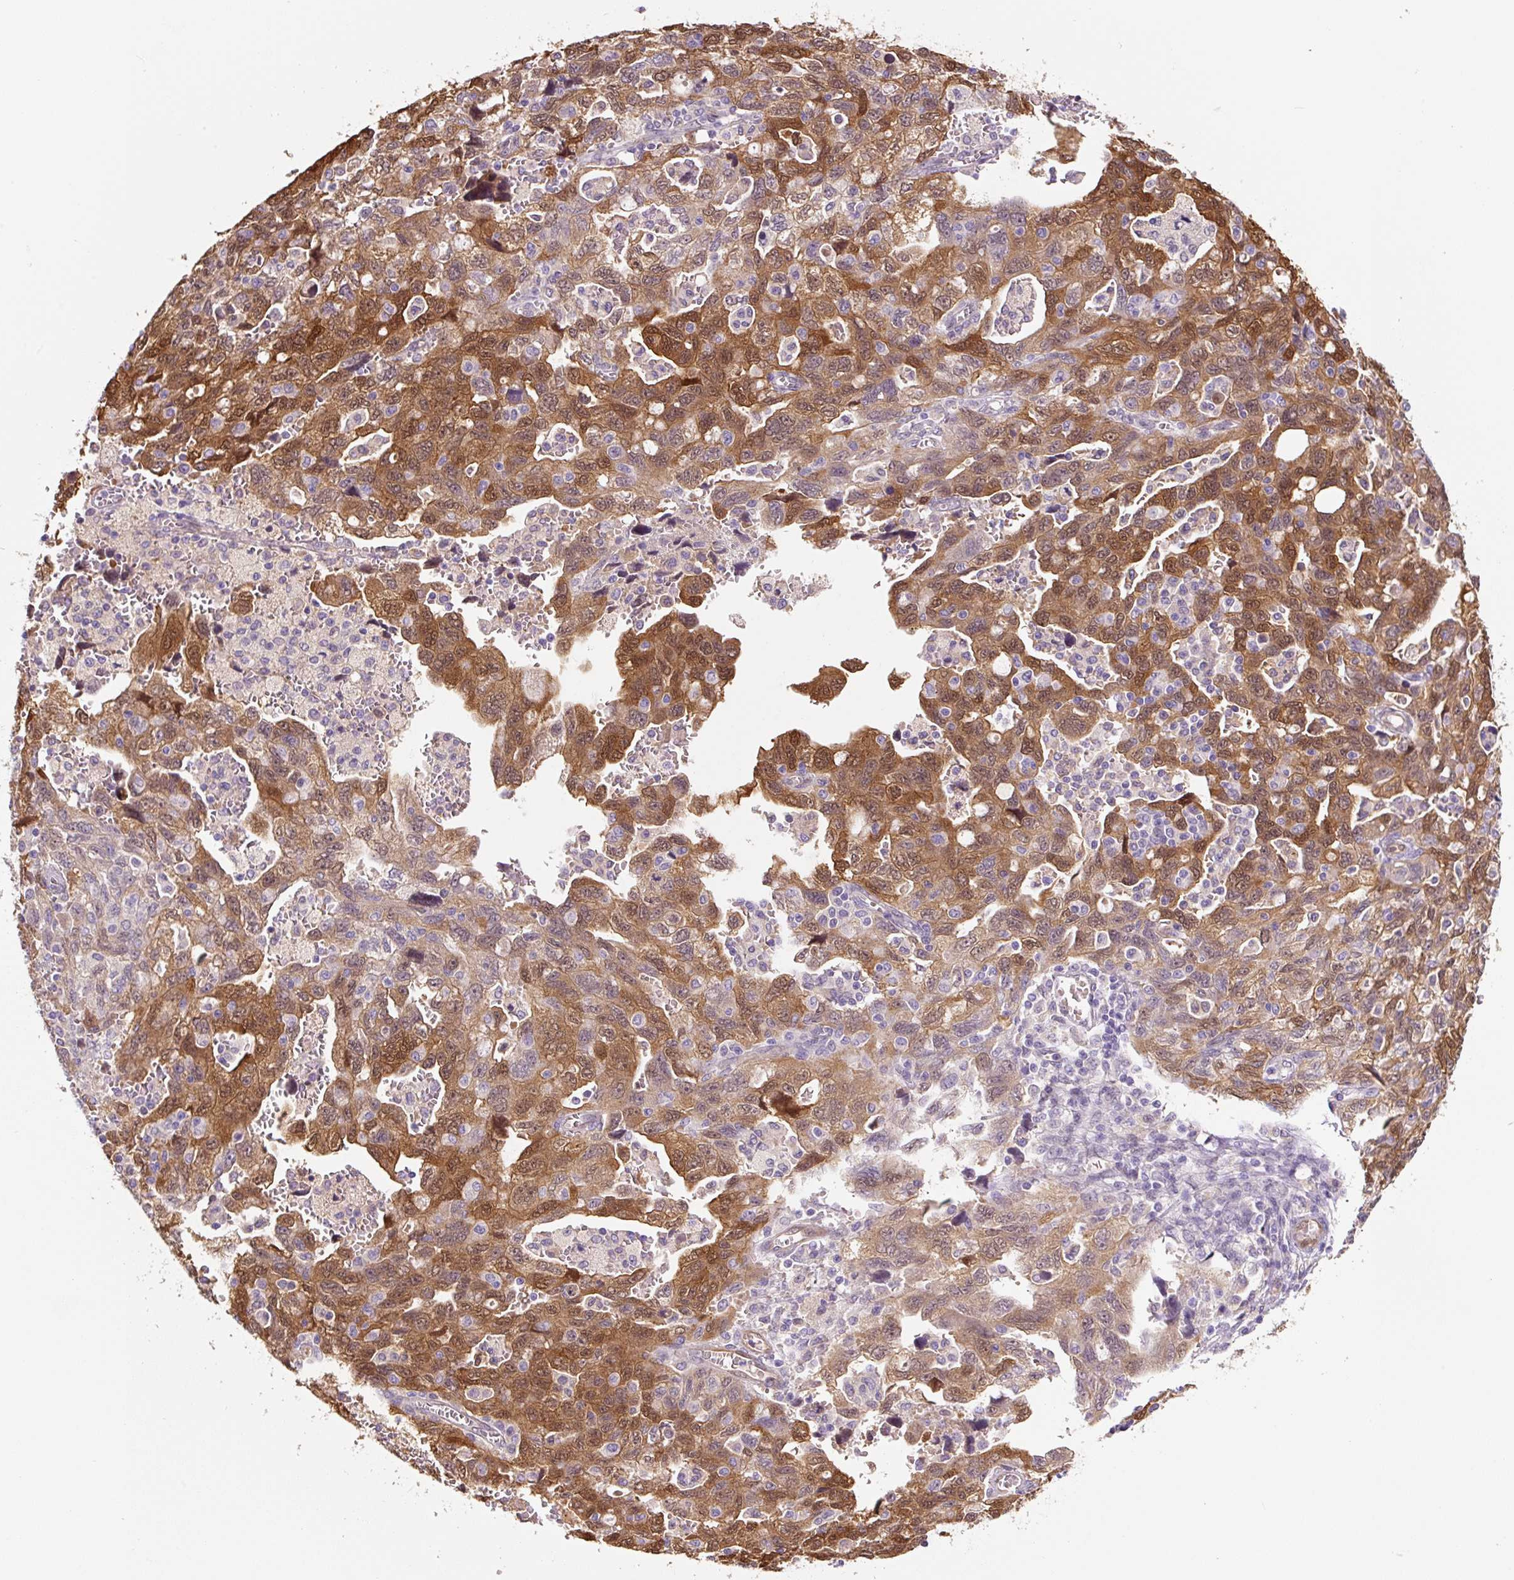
{"staining": {"intensity": "moderate", "quantity": ">75%", "location": "cytoplasmic/membranous,nuclear"}, "tissue": "ovarian cancer", "cell_type": "Tumor cells", "image_type": "cancer", "snomed": [{"axis": "morphology", "description": "Carcinoma, NOS"}, {"axis": "morphology", "description": "Cystadenocarcinoma, serous, NOS"}, {"axis": "topography", "description": "Ovary"}], "caption": "An image of human ovarian cancer stained for a protein reveals moderate cytoplasmic/membranous and nuclear brown staining in tumor cells. The protein of interest is stained brown, and the nuclei are stained in blue (DAB IHC with brightfield microscopy, high magnification).", "gene": "ASRGL1", "patient": {"sex": "female", "age": 69}}